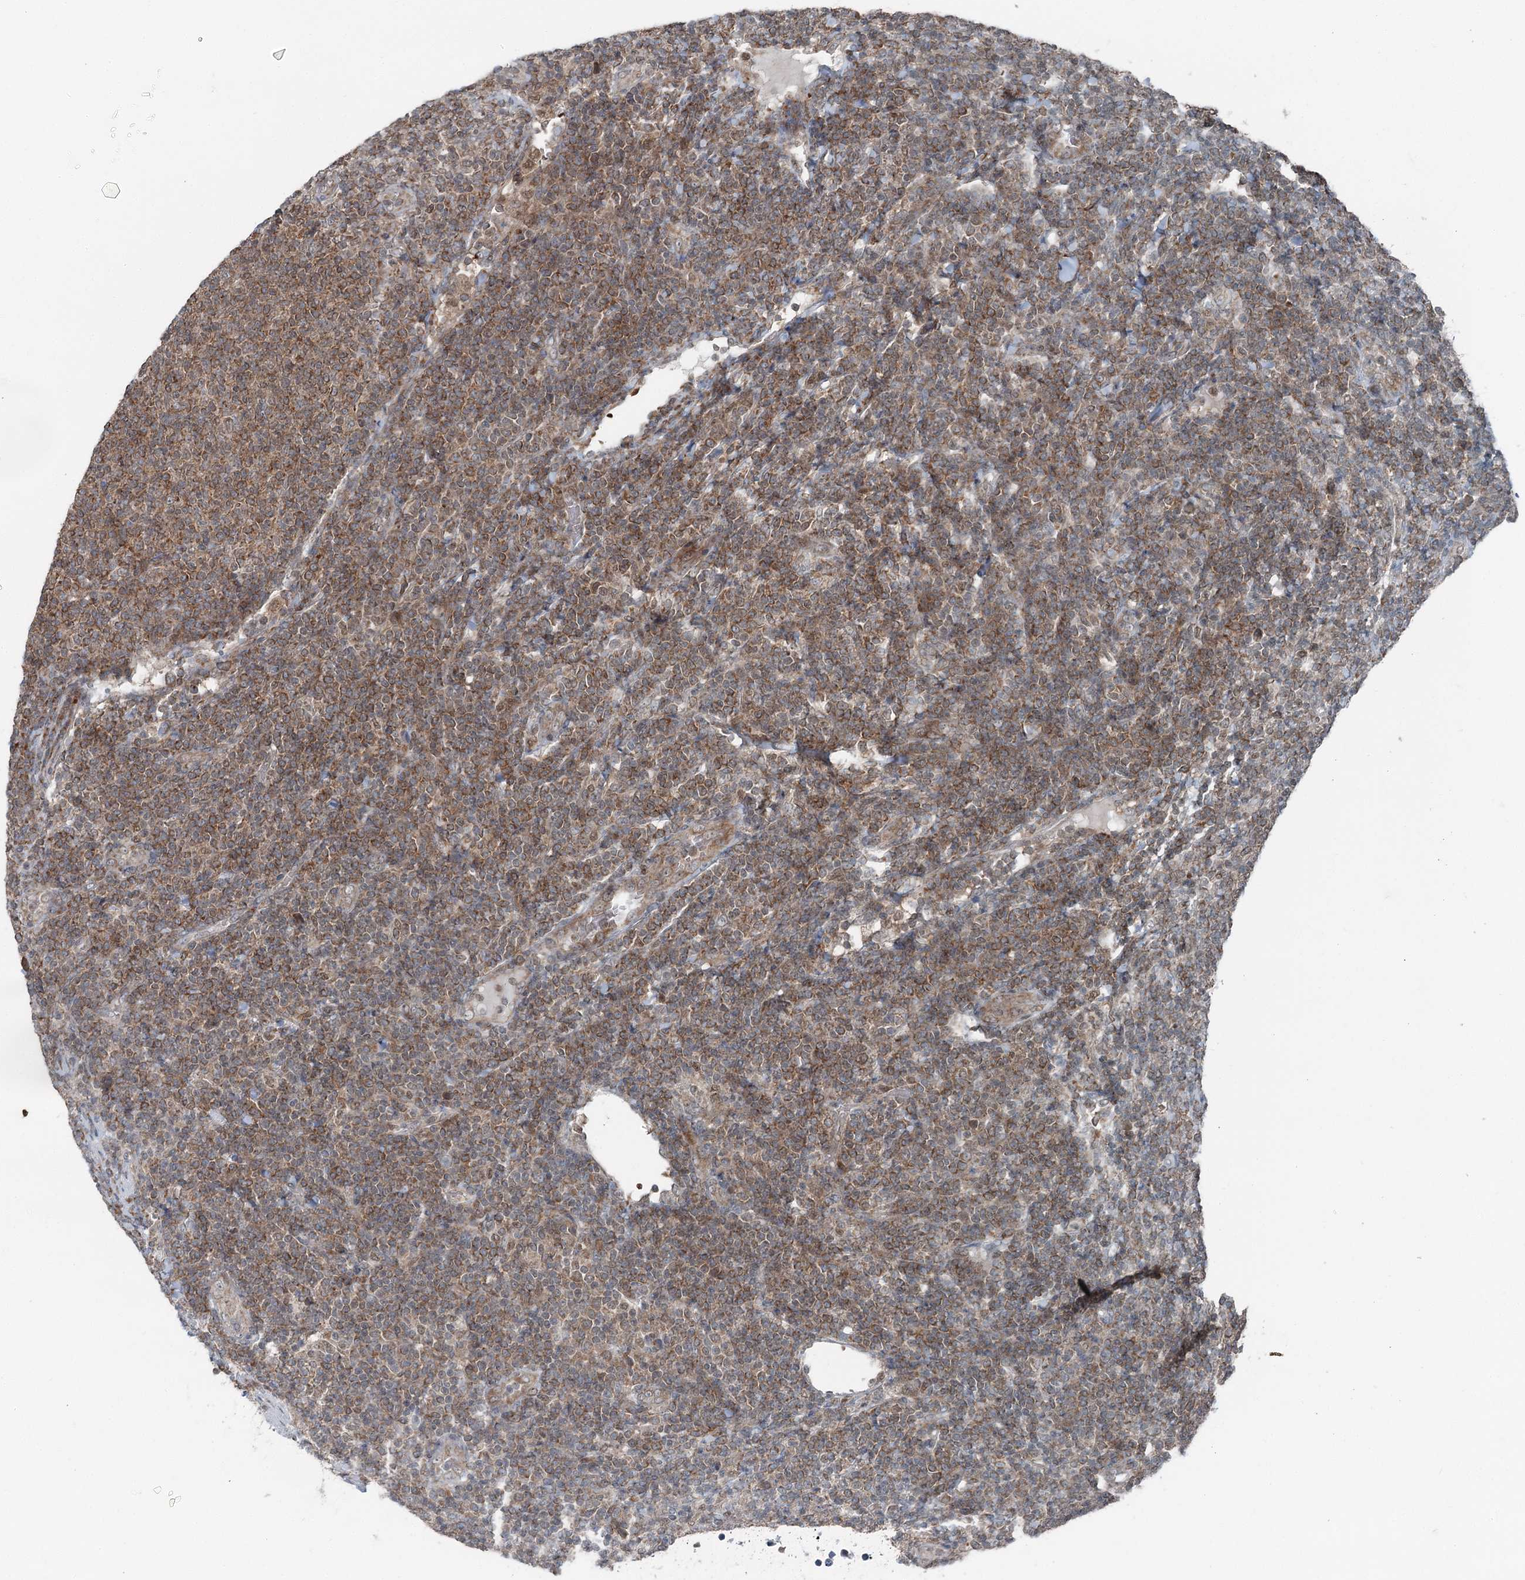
{"staining": {"intensity": "moderate", "quantity": ">75%", "location": "cytoplasmic/membranous"}, "tissue": "lymphoma", "cell_type": "Tumor cells", "image_type": "cancer", "snomed": [{"axis": "morphology", "description": "Malignant lymphoma, non-Hodgkin's type, Low grade"}, {"axis": "topography", "description": "Lymph node"}], "caption": "A histopathology image showing moderate cytoplasmic/membranous staining in approximately >75% of tumor cells in lymphoma, as visualized by brown immunohistochemical staining.", "gene": "WAPL", "patient": {"sex": "male", "age": 66}}